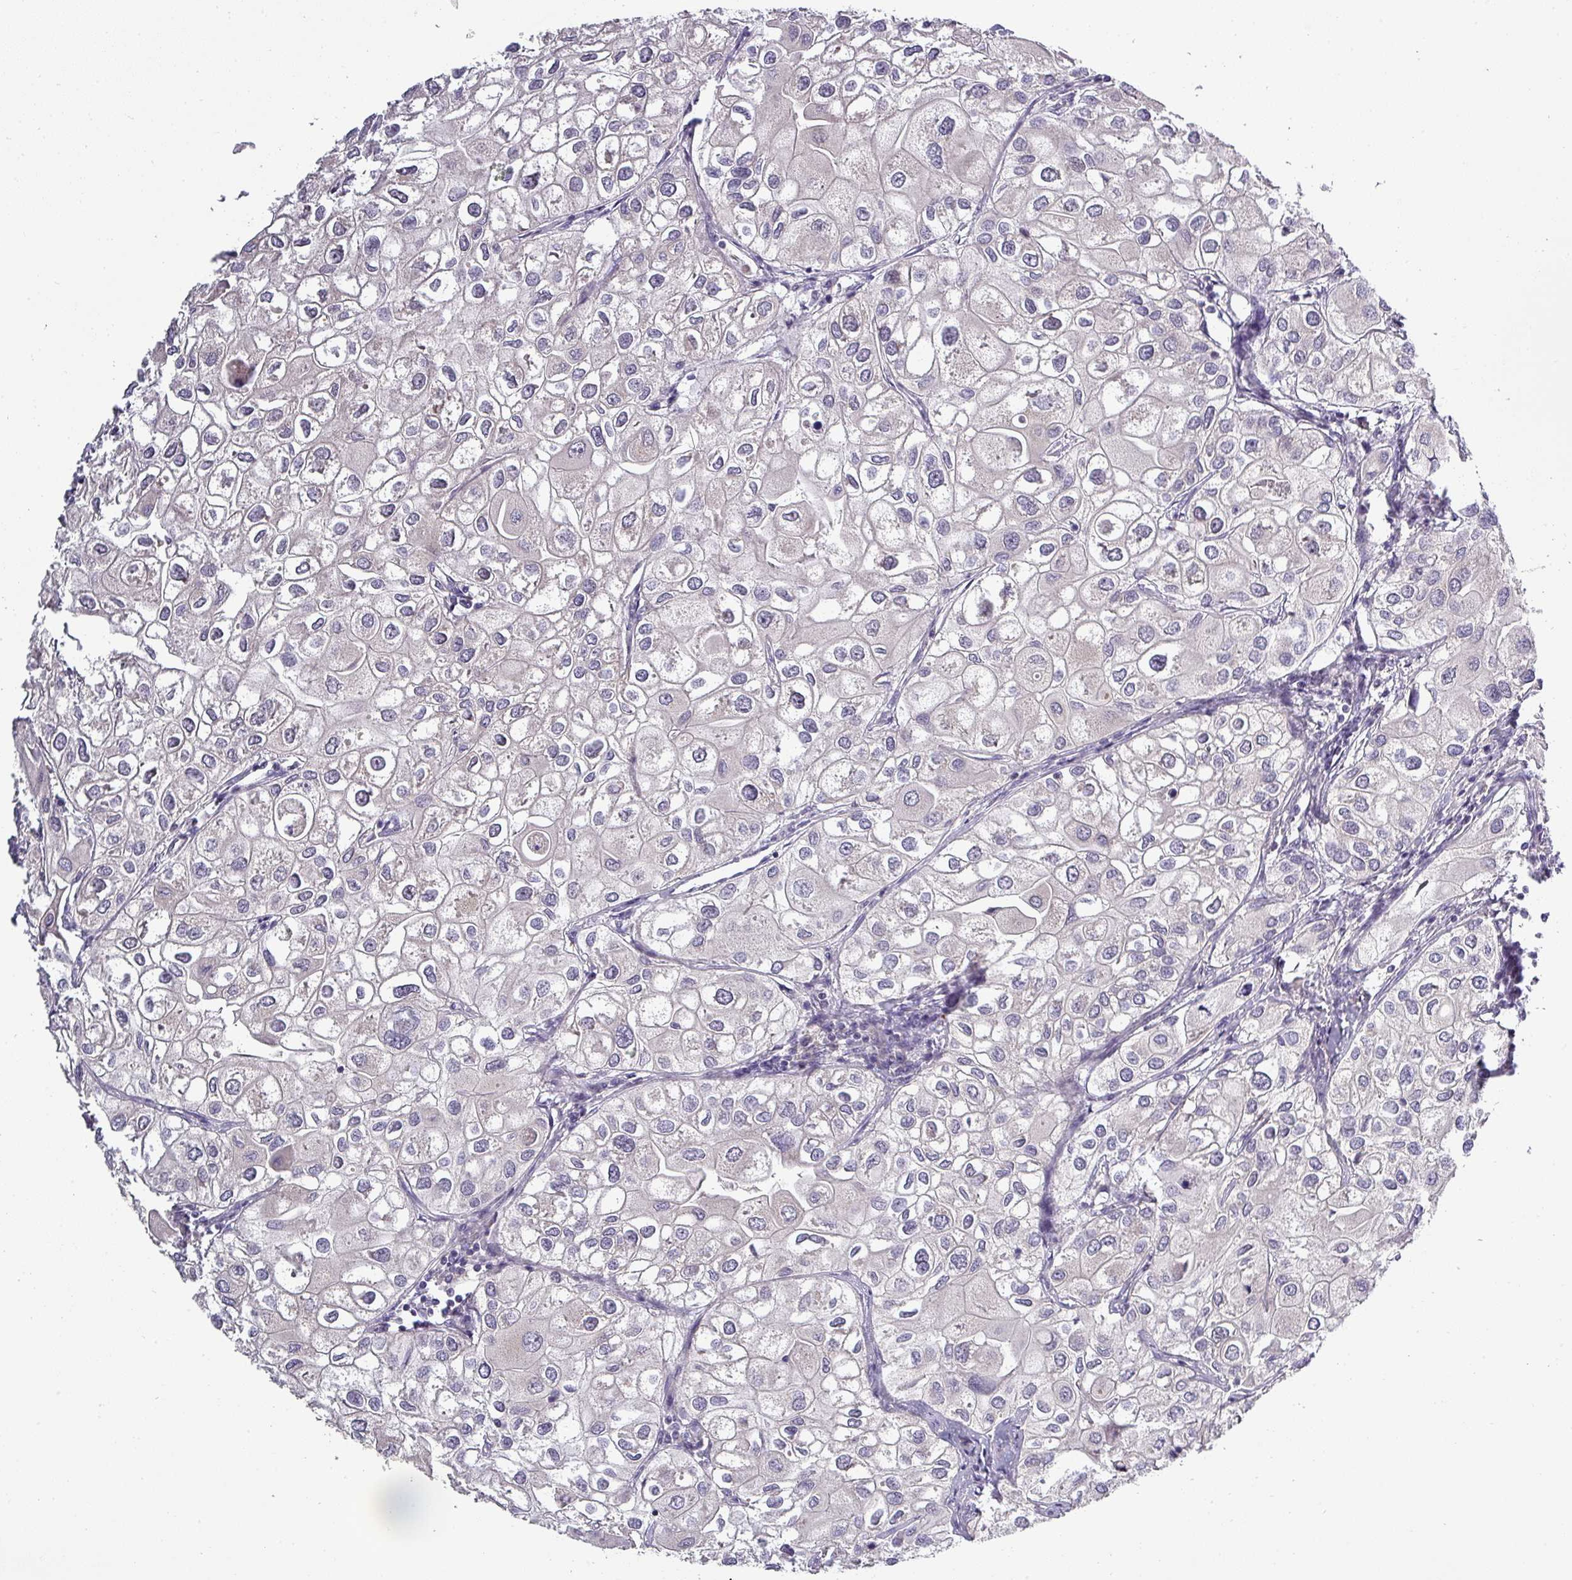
{"staining": {"intensity": "negative", "quantity": "none", "location": "none"}, "tissue": "urothelial cancer", "cell_type": "Tumor cells", "image_type": "cancer", "snomed": [{"axis": "morphology", "description": "Urothelial carcinoma, High grade"}, {"axis": "topography", "description": "Urinary bladder"}], "caption": "The image demonstrates no staining of tumor cells in urothelial cancer.", "gene": "NIN", "patient": {"sex": "male", "age": 64}}